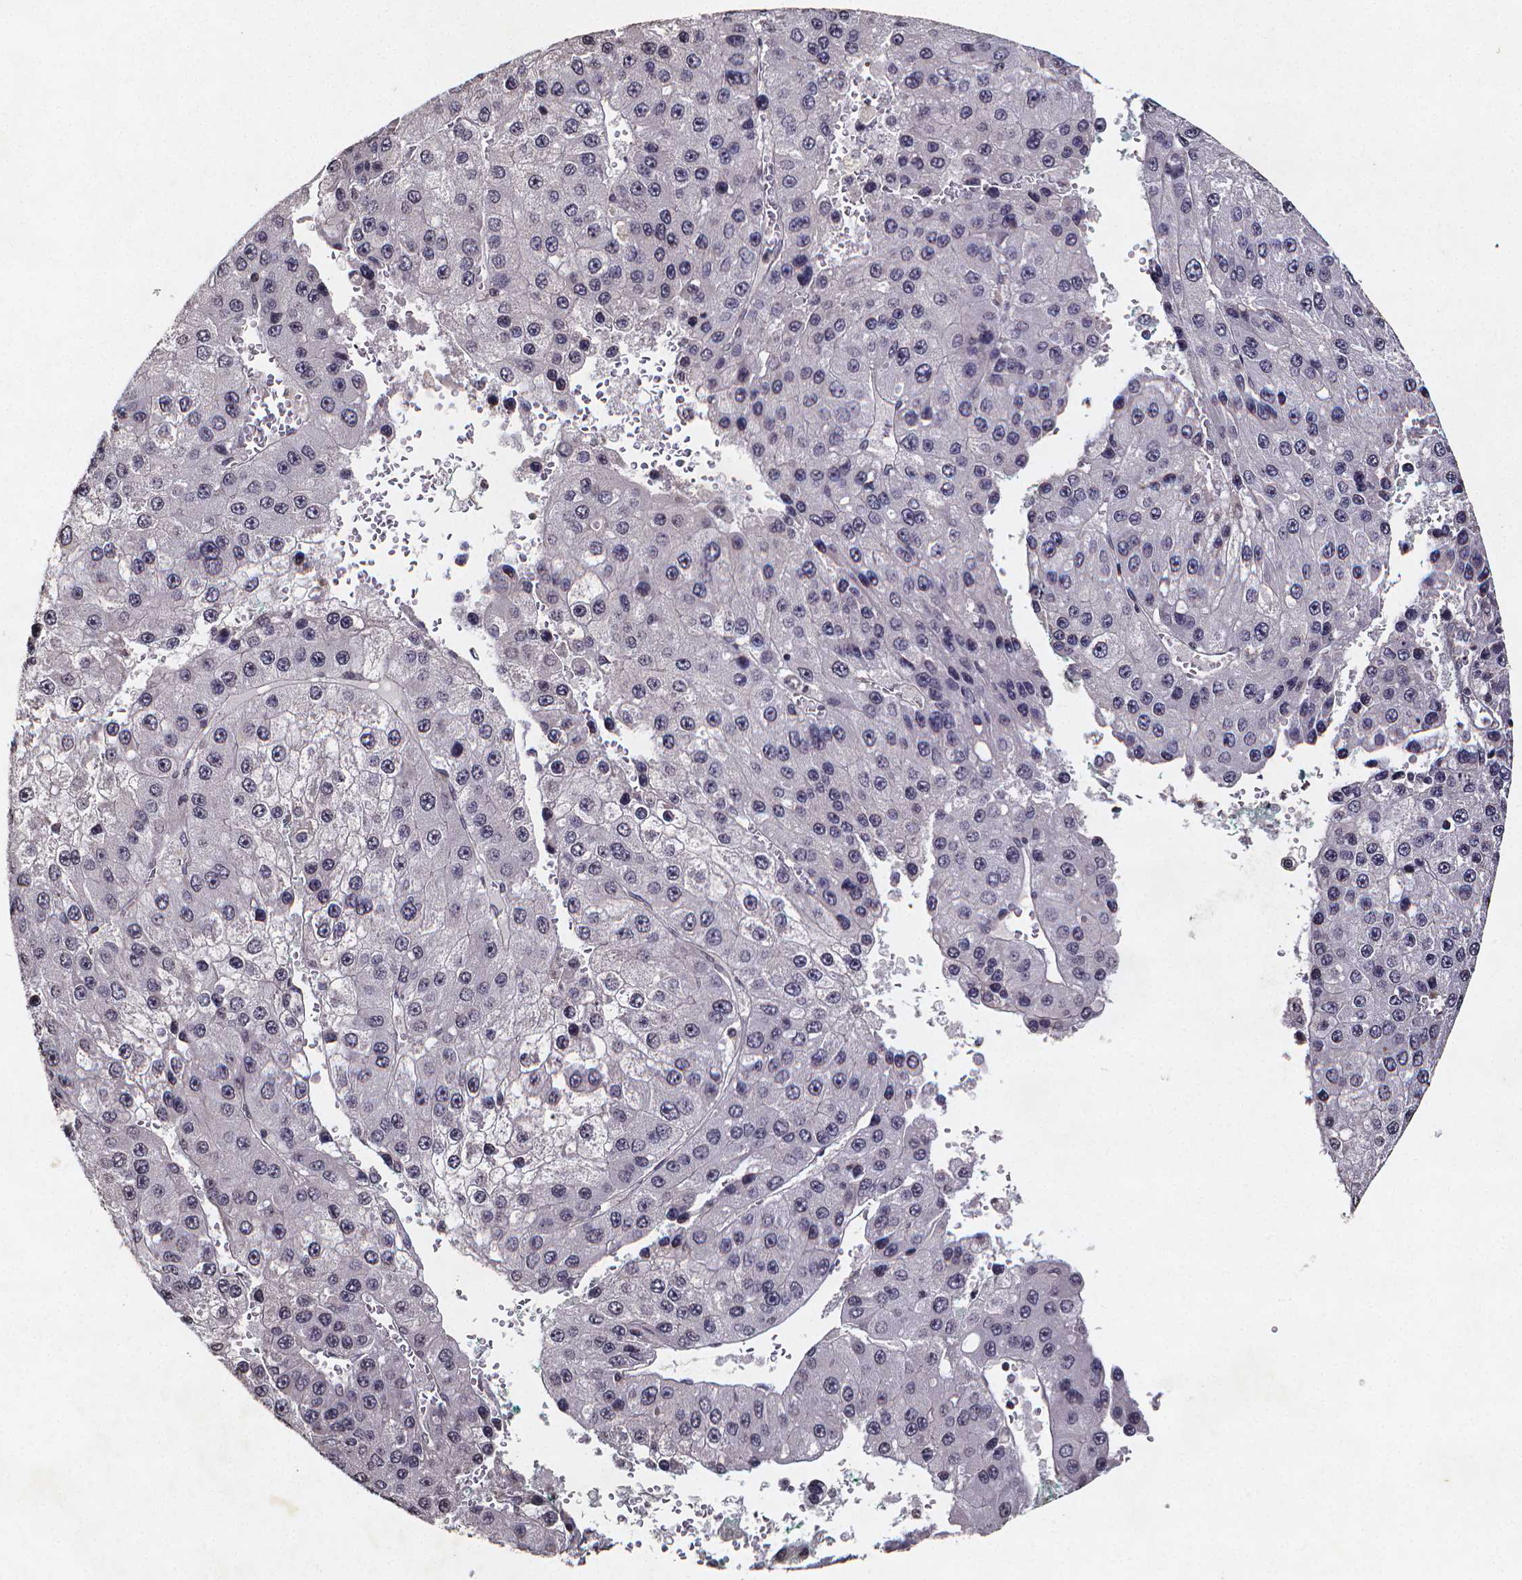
{"staining": {"intensity": "negative", "quantity": "none", "location": "none"}, "tissue": "liver cancer", "cell_type": "Tumor cells", "image_type": "cancer", "snomed": [{"axis": "morphology", "description": "Carcinoma, Hepatocellular, NOS"}, {"axis": "topography", "description": "Liver"}], "caption": "Immunohistochemistry (IHC) micrograph of neoplastic tissue: liver cancer stained with DAB shows no significant protein positivity in tumor cells.", "gene": "TP73", "patient": {"sex": "female", "age": 73}}